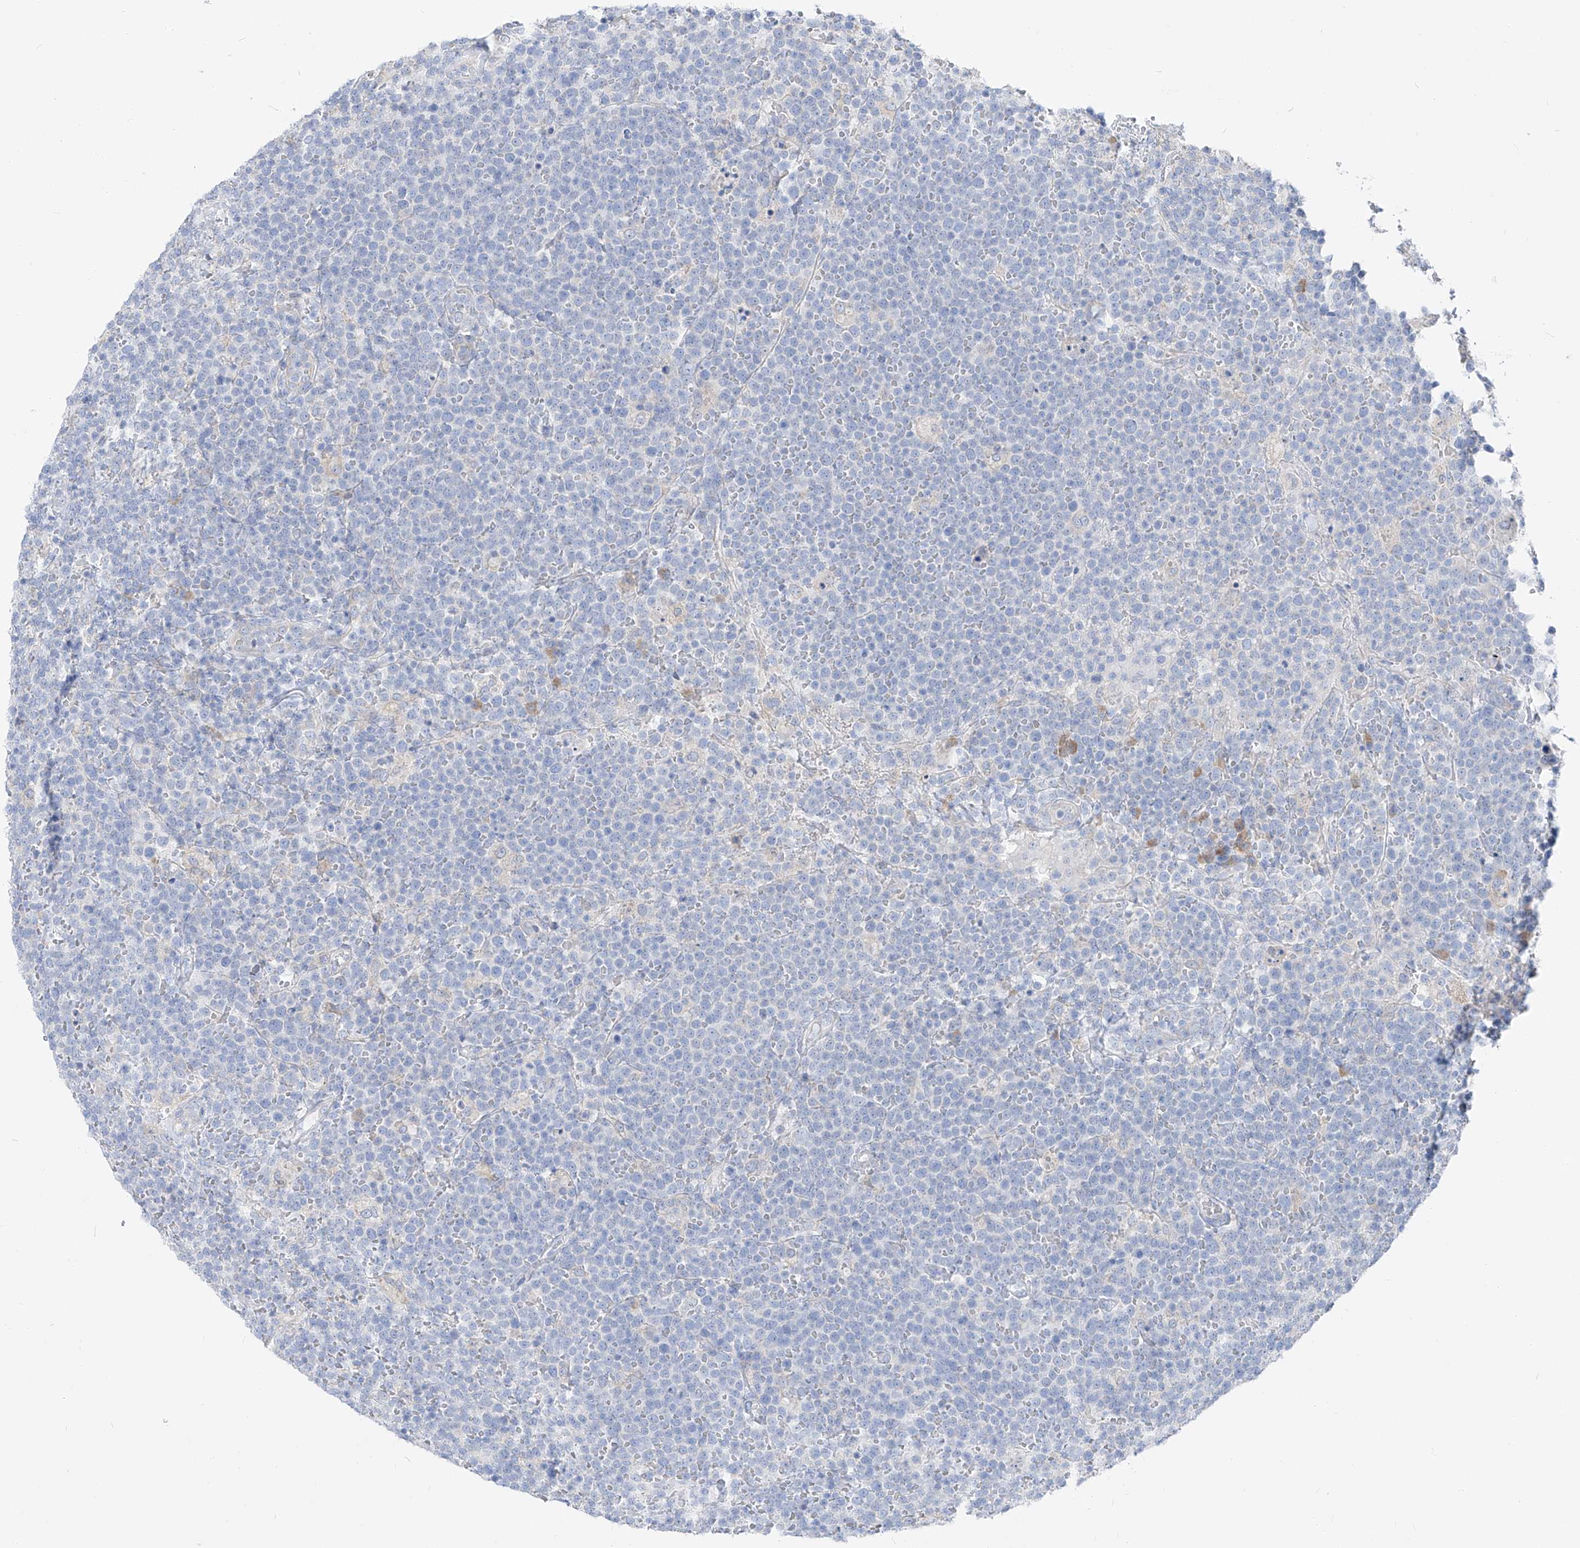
{"staining": {"intensity": "negative", "quantity": "none", "location": "none"}, "tissue": "lymphoma", "cell_type": "Tumor cells", "image_type": "cancer", "snomed": [{"axis": "morphology", "description": "Malignant lymphoma, non-Hodgkin's type, High grade"}, {"axis": "topography", "description": "Lymph node"}], "caption": "A photomicrograph of high-grade malignant lymphoma, non-Hodgkin's type stained for a protein exhibits no brown staining in tumor cells. (Brightfield microscopy of DAB immunohistochemistry (IHC) at high magnification).", "gene": "UFL1", "patient": {"sex": "male", "age": 61}}